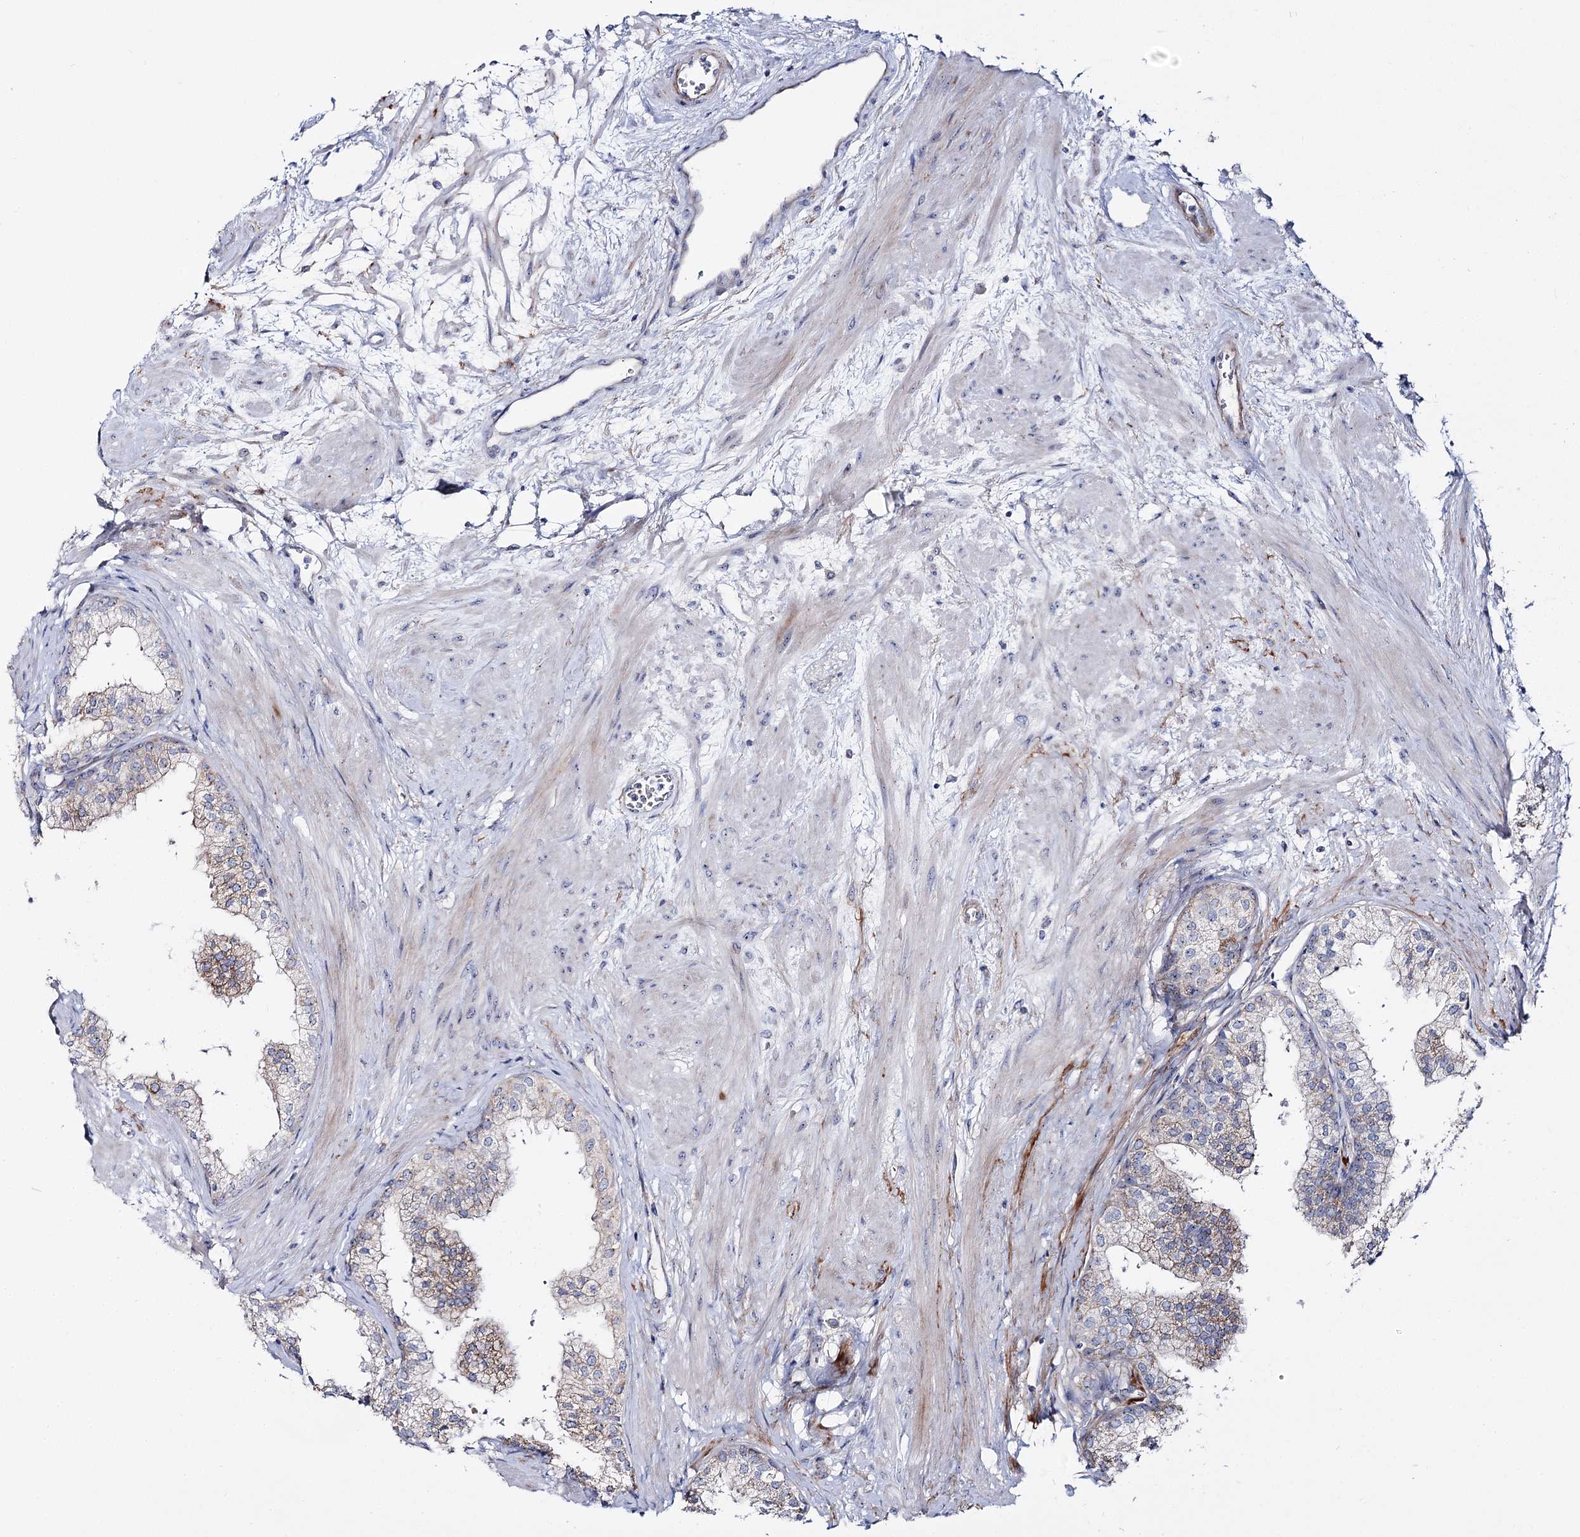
{"staining": {"intensity": "moderate", "quantity": "<25%", "location": "cytoplasmic/membranous"}, "tissue": "prostate", "cell_type": "Glandular cells", "image_type": "normal", "snomed": [{"axis": "morphology", "description": "Normal tissue, NOS"}, {"axis": "topography", "description": "Prostate"}], "caption": "Immunohistochemistry of normal prostate shows low levels of moderate cytoplasmic/membranous staining in about <25% of glandular cells. The staining was performed using DAB, with brown indicating positive protein expression. Nuclei are stained blue with hematoxylin.", "gene": "SUOX", "patient": {"sex": "male", "age": 60}}